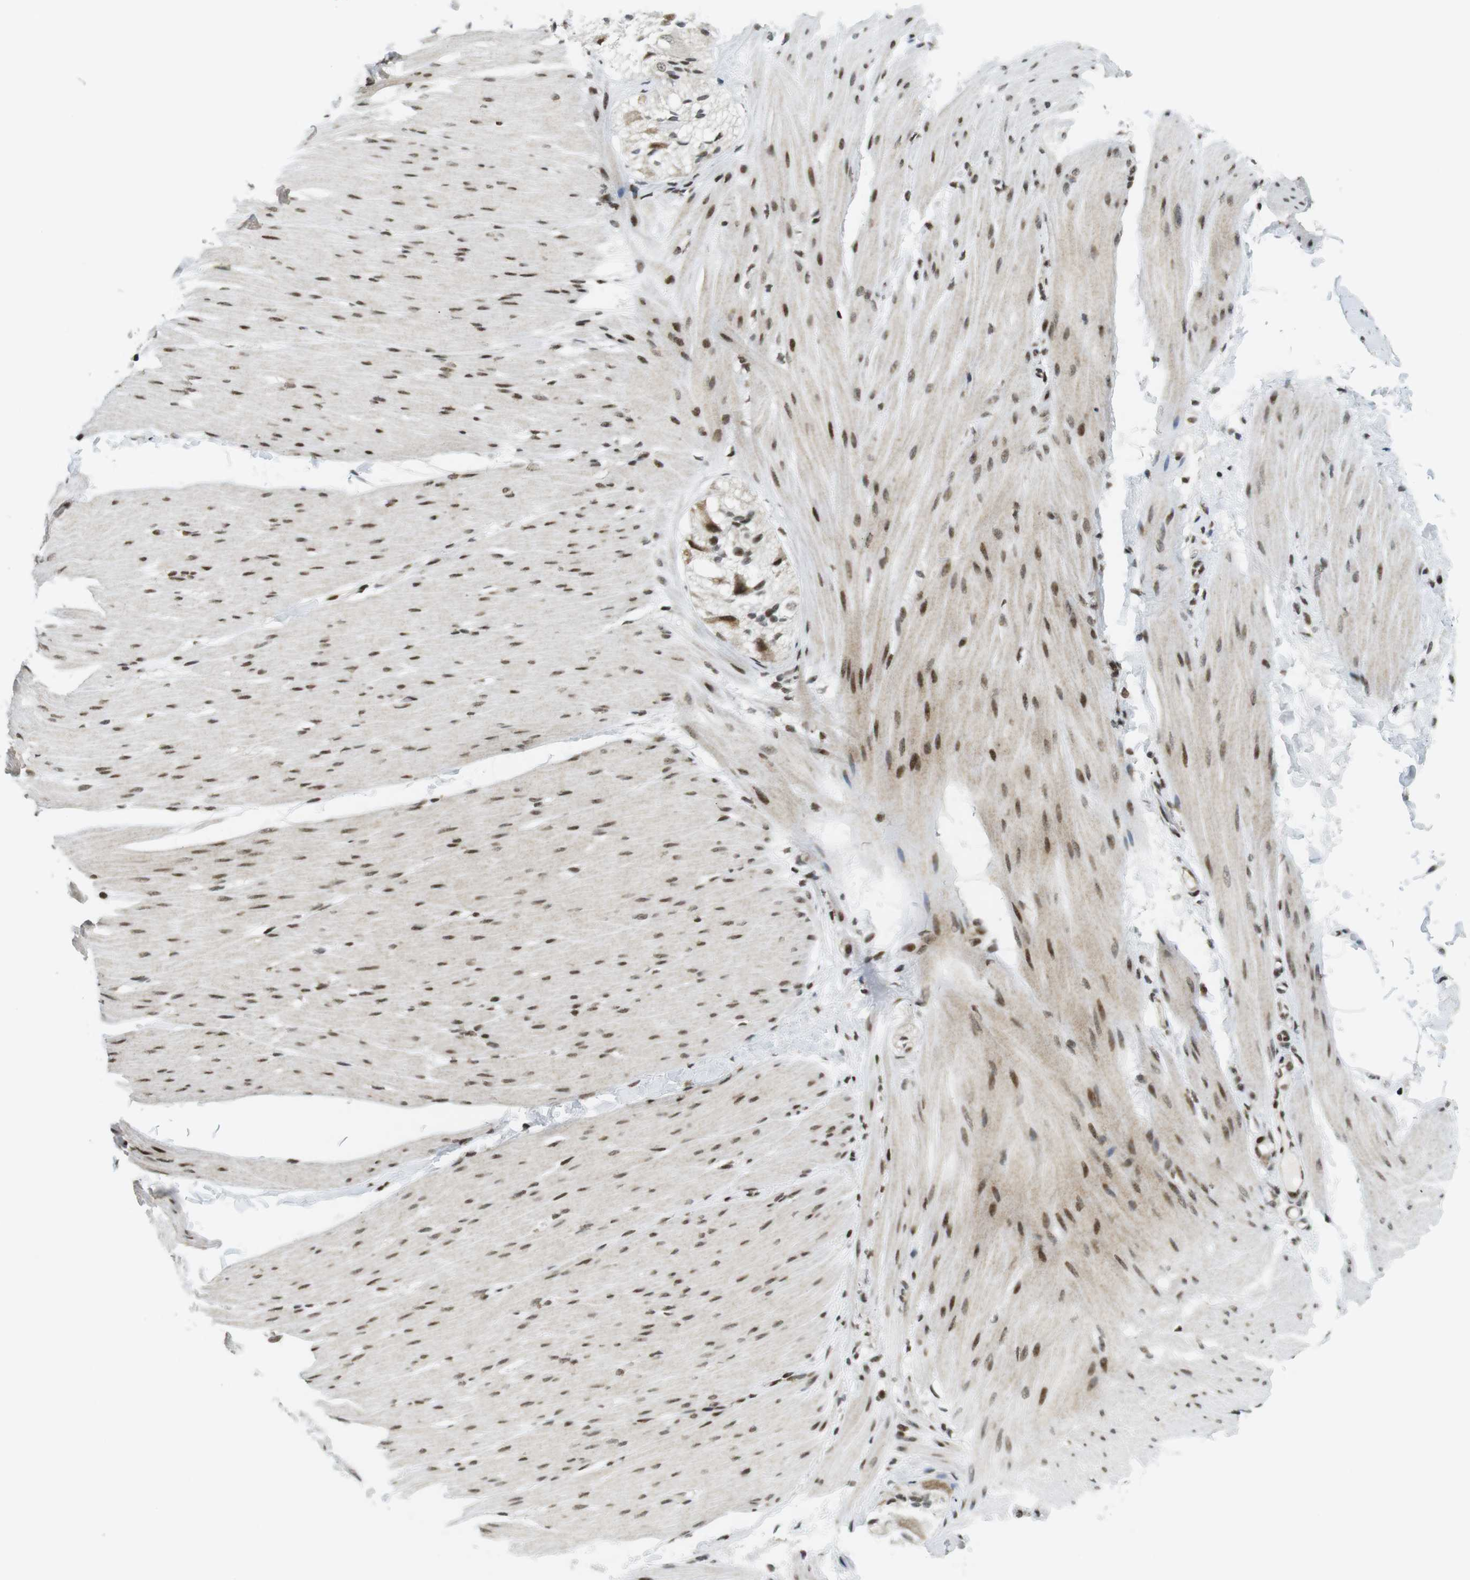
{"staining": {"intensity": "moderate", "quantity": "25%-75%", "location": "nuclear"}, "tissue": "smooth muscle", "cell_type": "Smooth muscle cells", "image_type": "normal", "snomed": [{"axis": "morphology", "description": "Normal tissue, NOS"}, {"axis": "topography", "description": "Smooth muscle"}, {"axis": "topography", "description": "Colon"}], "caption": "DAB (3,3'-diaminobenzidine) immunohistochemical staining of unremarkable human smooth muscle reveals moderate nuclear protein positivity in approximately 25%-75% of smooth muscle cells. The protein is shown in brown color, while the nuclei are stained blue.", "gene": "CDC27", "patient": {"sex": "male", "age": 67}}